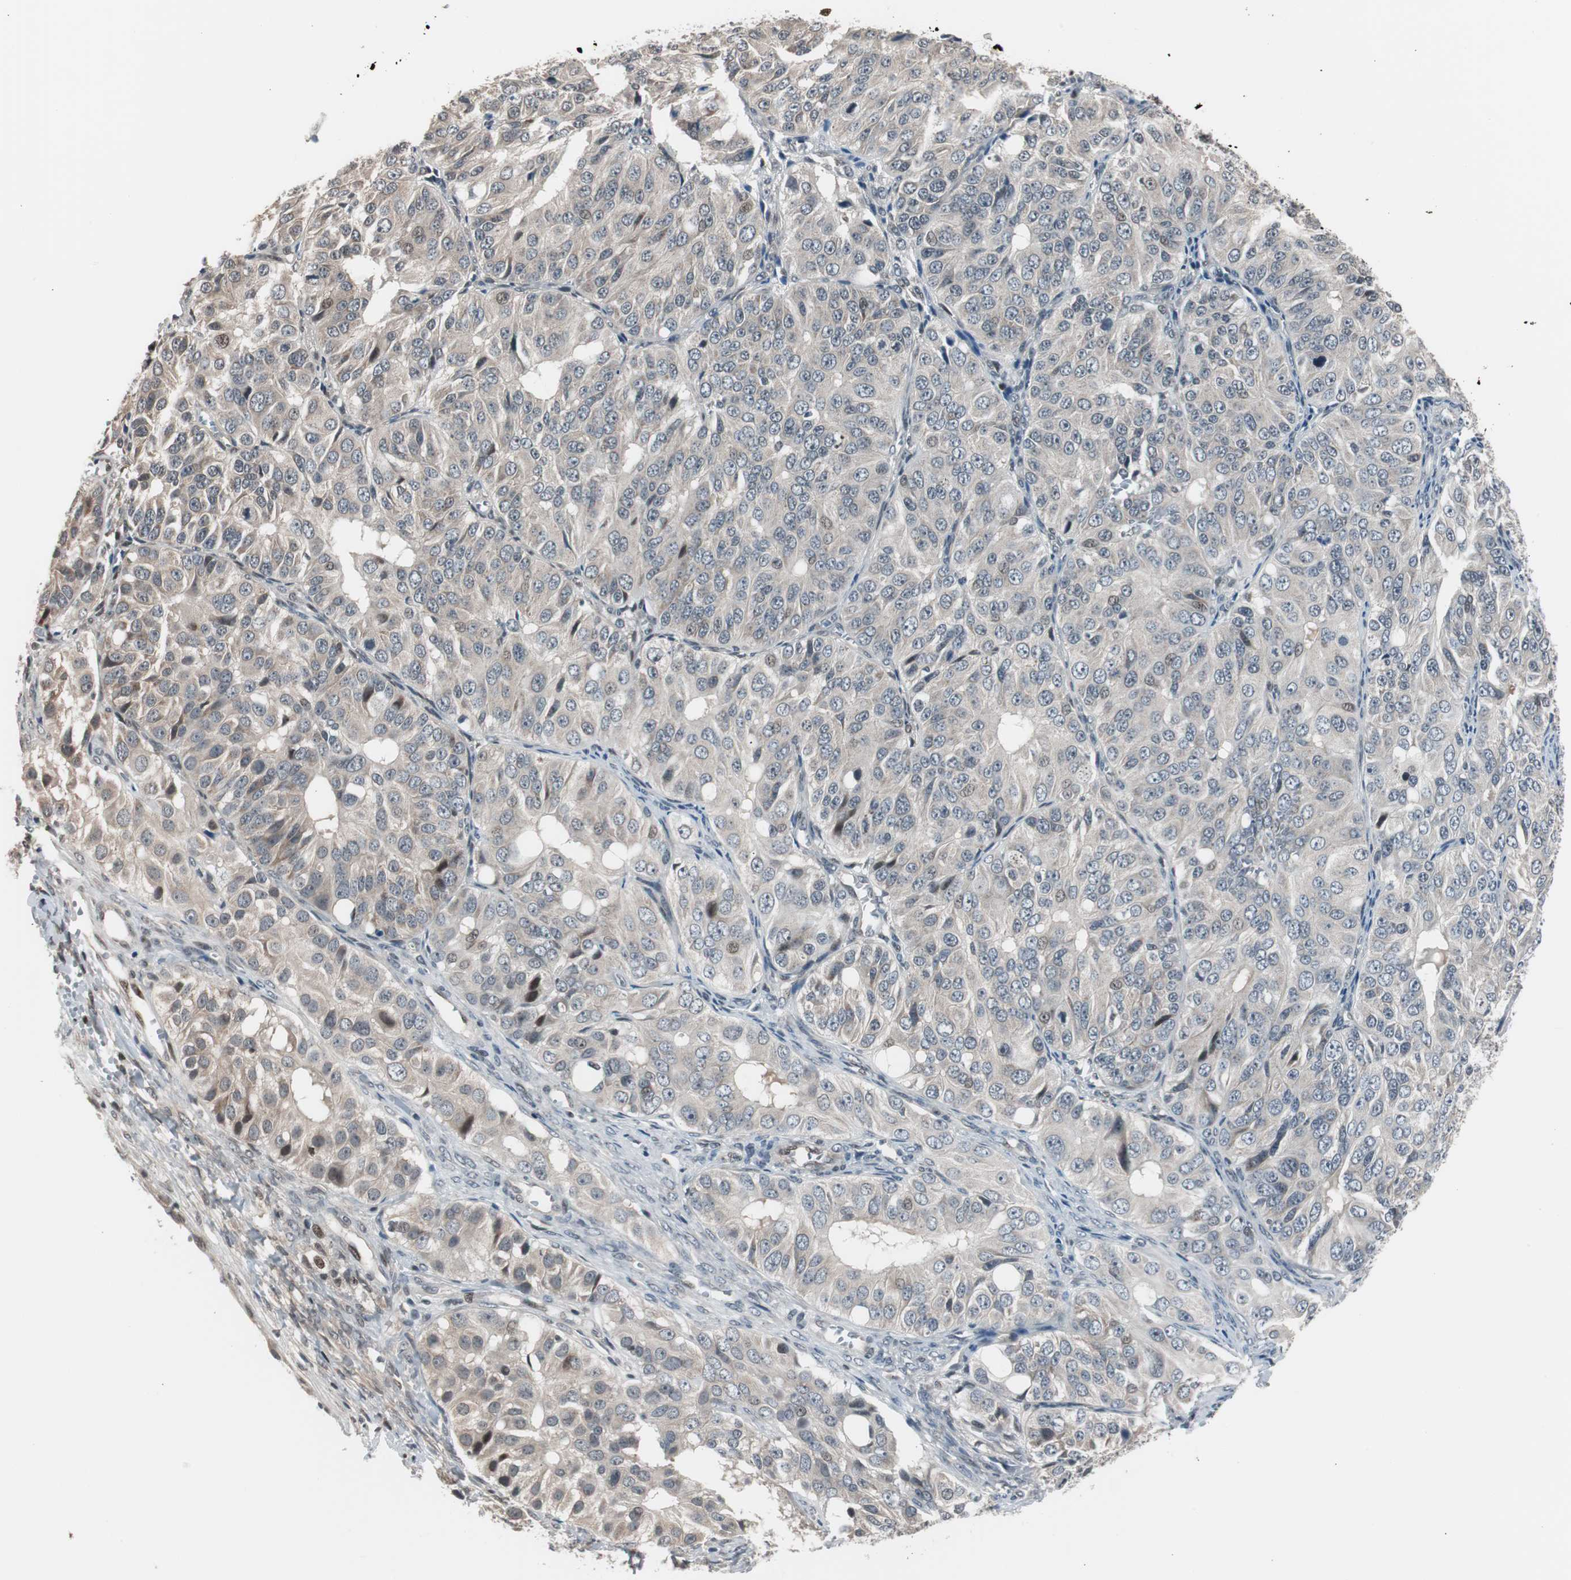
{"staining": {"intensity": "moderate", "quantity": "<25%", "location": "cytoplasmic/membranous,nuclear"}, "tissue": "ovarian cancer", "cell_type": "Tumor cells", "image_type": "cancer", "snomed": [{"axis": "morphology", "description": "Carcinoma, endometroid"}, {"axis": "topography", "description": "Ovary"}], "caption": "Moderate cytoplasmic/membranous and nuclear protein positivity is present in approximately <25% of tumor cells in endometroid carcinoma (ovarian).", "gene": "BOLA1", "patient": {"sex": "female", "age": 51}}